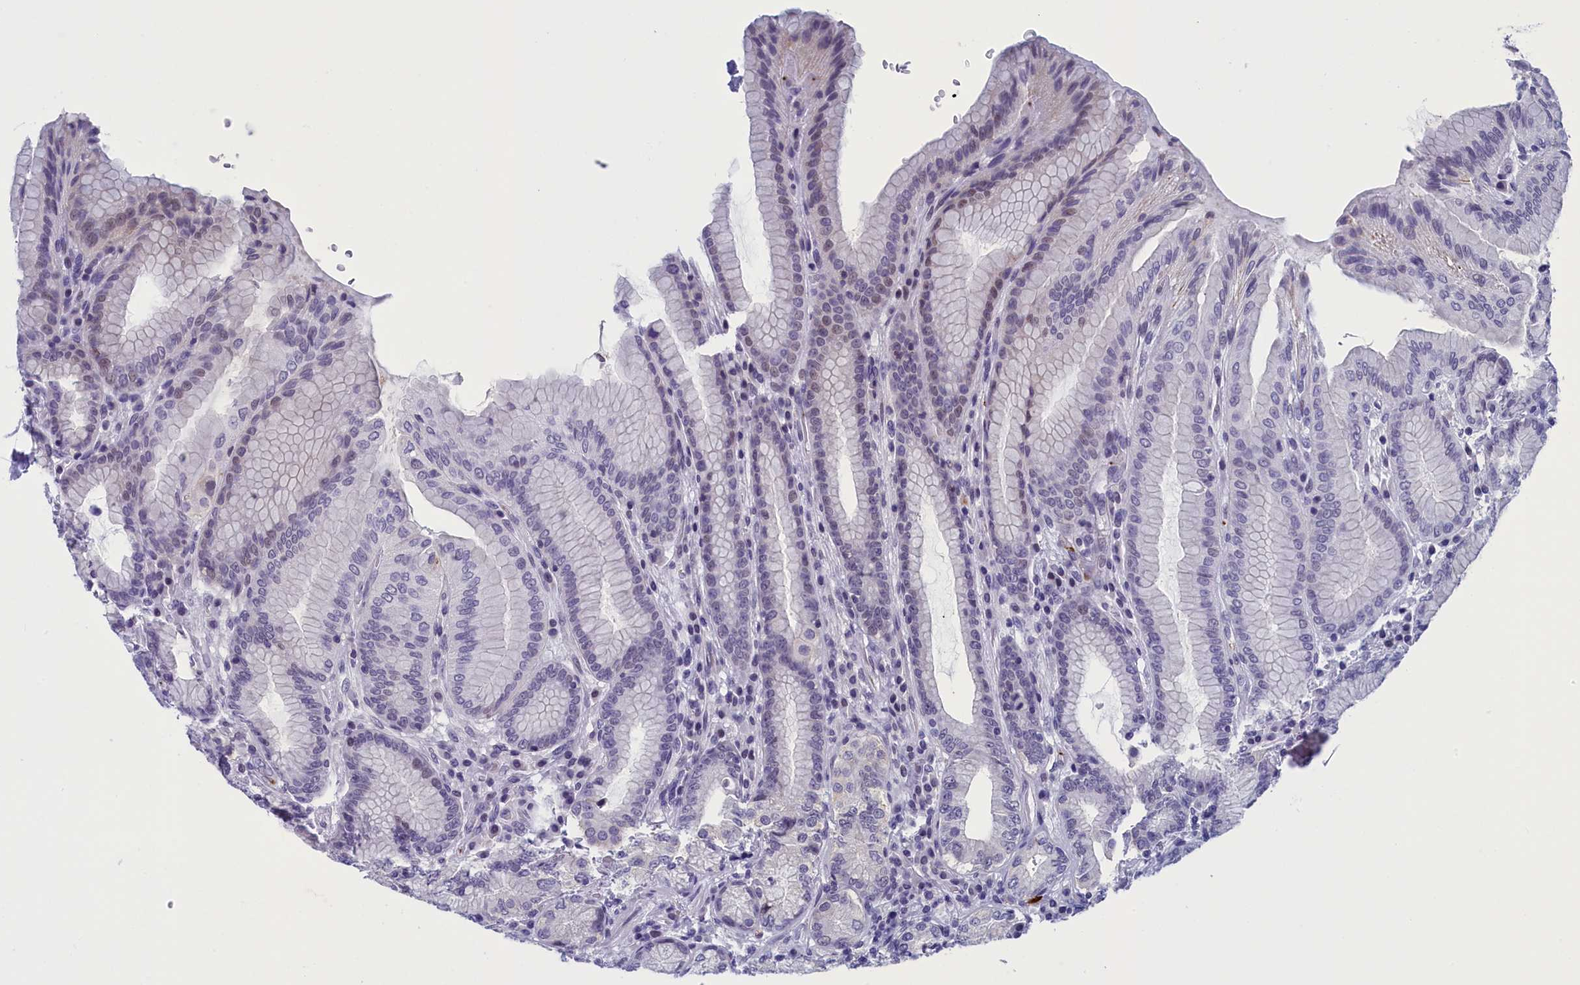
{"staining": {"intensity": "moderate", "quantity": "<25%", "location": "cytoplasmic/membranous"}, "tissue": "stomach", "cell_type": "Glandular cells", "image_type": "normal", "snomed": [{"axis": "morphology", "description": "Normal tissue, NOS"}, {"axis": "topography", "description": "Stomach, upper"}, {"axis": "topography", "description": "Stomach, lower"}], "caption": "Moderate cytoplasmic/membranous expression is identified in approximately <25% of glandular cells in unremarkable stomach.", "gene": "AIFM2", "patient": {"sex": "female", "age": 76}}